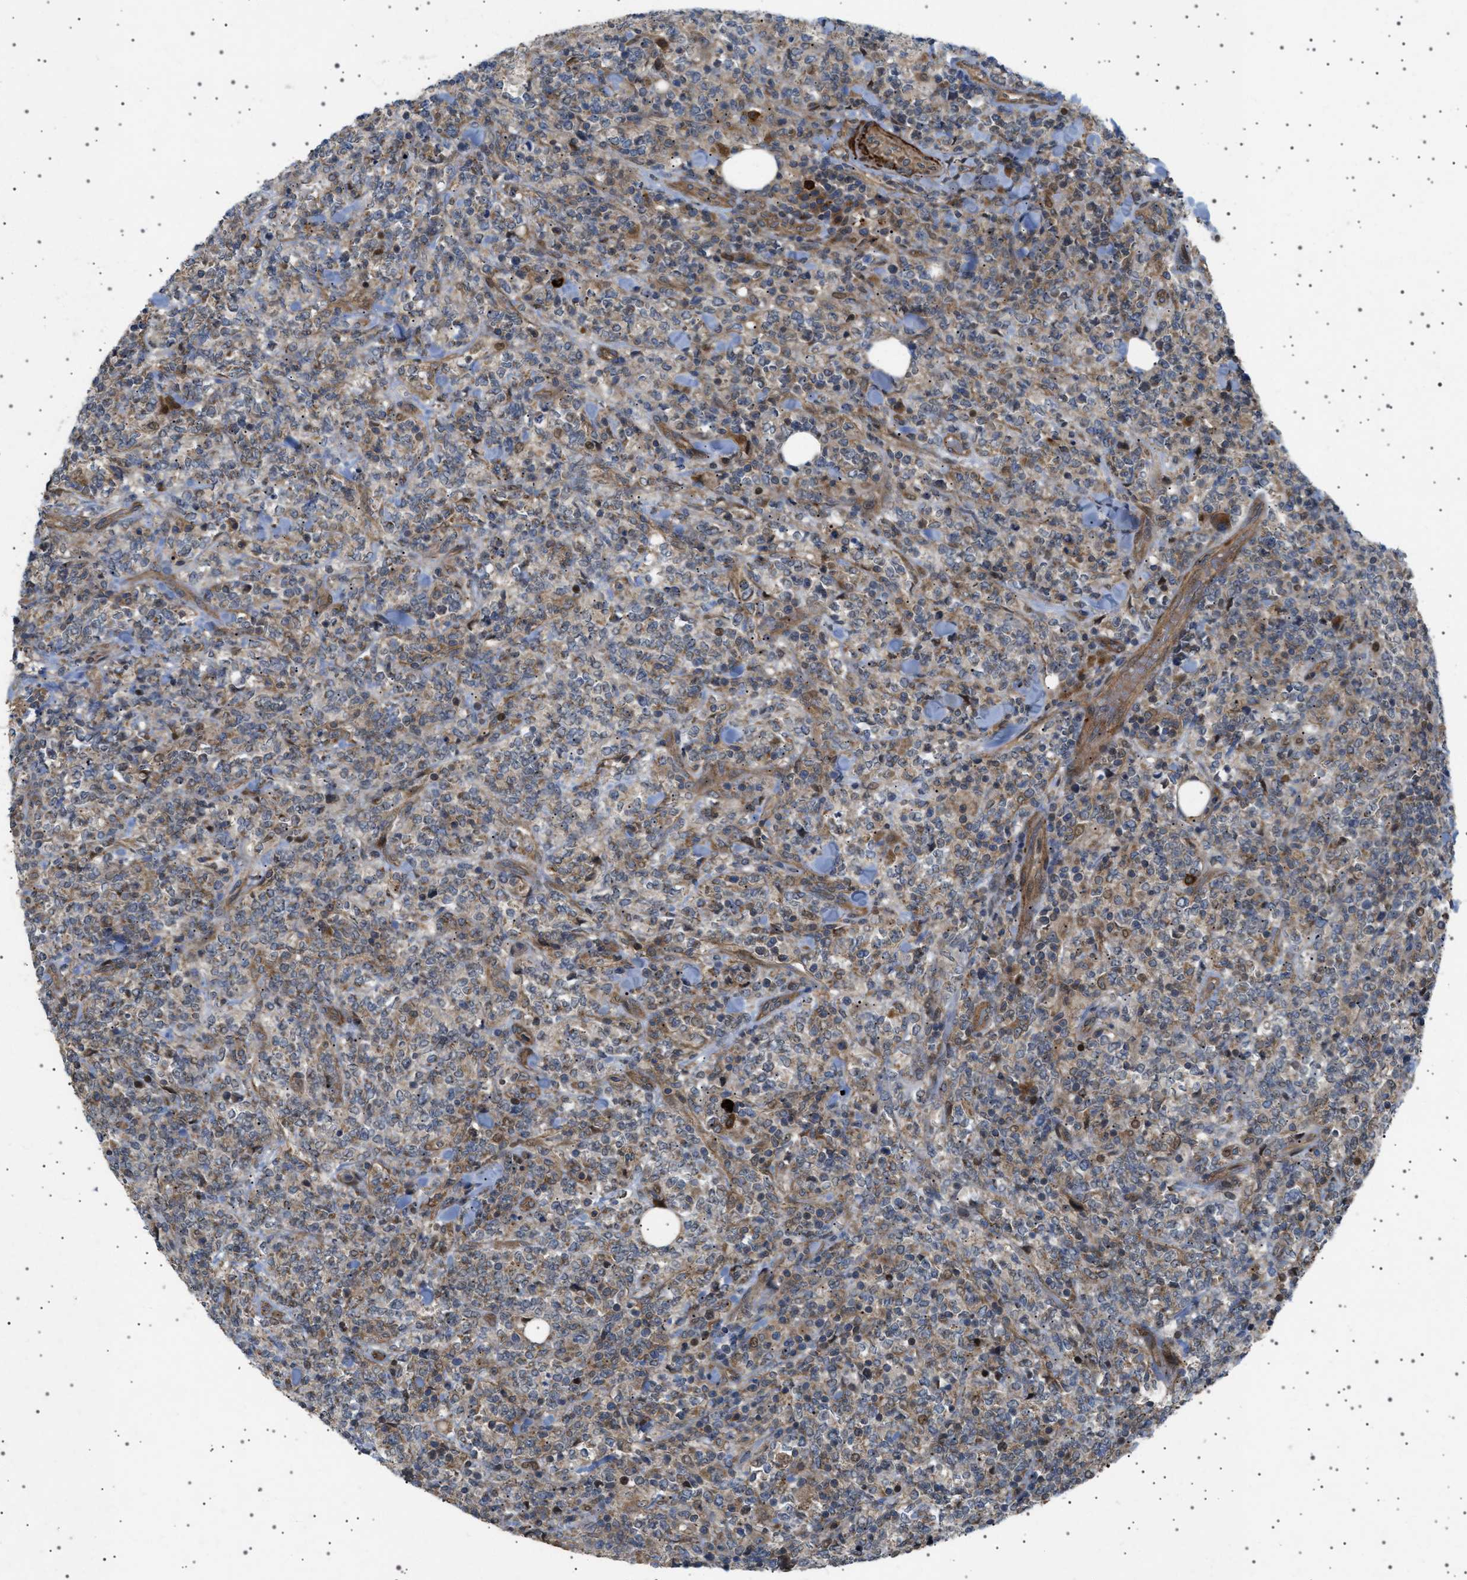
{"staining": {"intensity": "moderate", "quantity": "<25%", "location": "cytoplasmic/membranous"}, "tissue": "lymphoma", "cell_type": "Tumor cells", "image_type": "cancer", "snomed": [{"axis": "morphology", "description": "Malignant lymphoma, non-Hodgkin's type, High grade"}, {"axis": "topography", "description": "Soft tissue"}], "caption": "A brown stain shows moderate cytoplasmic/membranous staining of a protein in malignant lymphoma, non-Hodgkin's type (high-grade) tumor cells.", "gene": "CCDC186", "patient": {"sex": "male", "age": 18}}